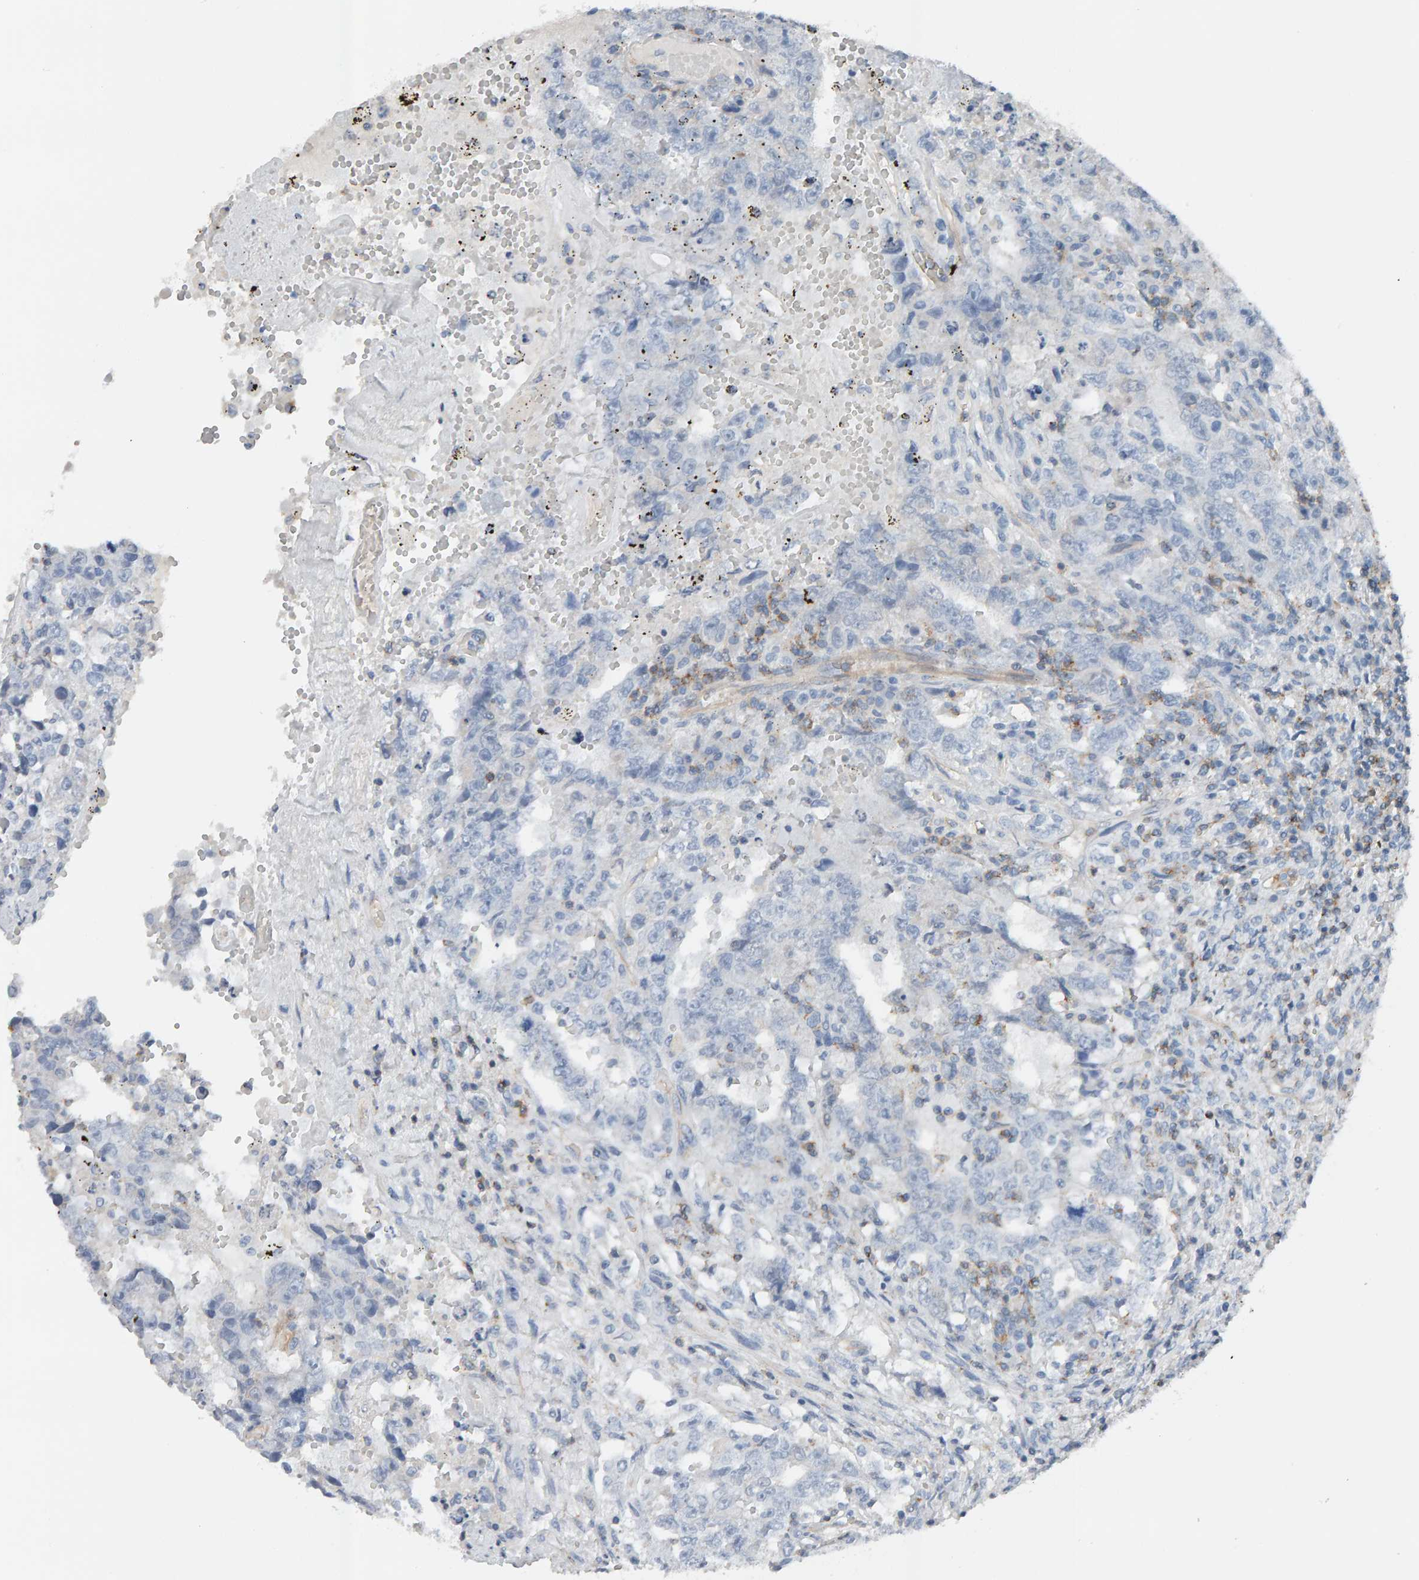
{"staining": {"intensity": "negative", "quantity": "none", "location": "none"}, "tissue": "testis cancer", "cell_type": "Tumor cells", "image_type": "cancer", "snomed": [{"axis": "morphology", "description": "Carcinoma, Embryonal, NOS"}, {"axis": "topography", "description": "Testis"}], "caption": "Tumor cells show no significant positivity in testis cancer (embryonal carcinoma). Nuclei are stained in blue.", "gene": "FYN", "patient": {"sex": "male", "age": 26}}